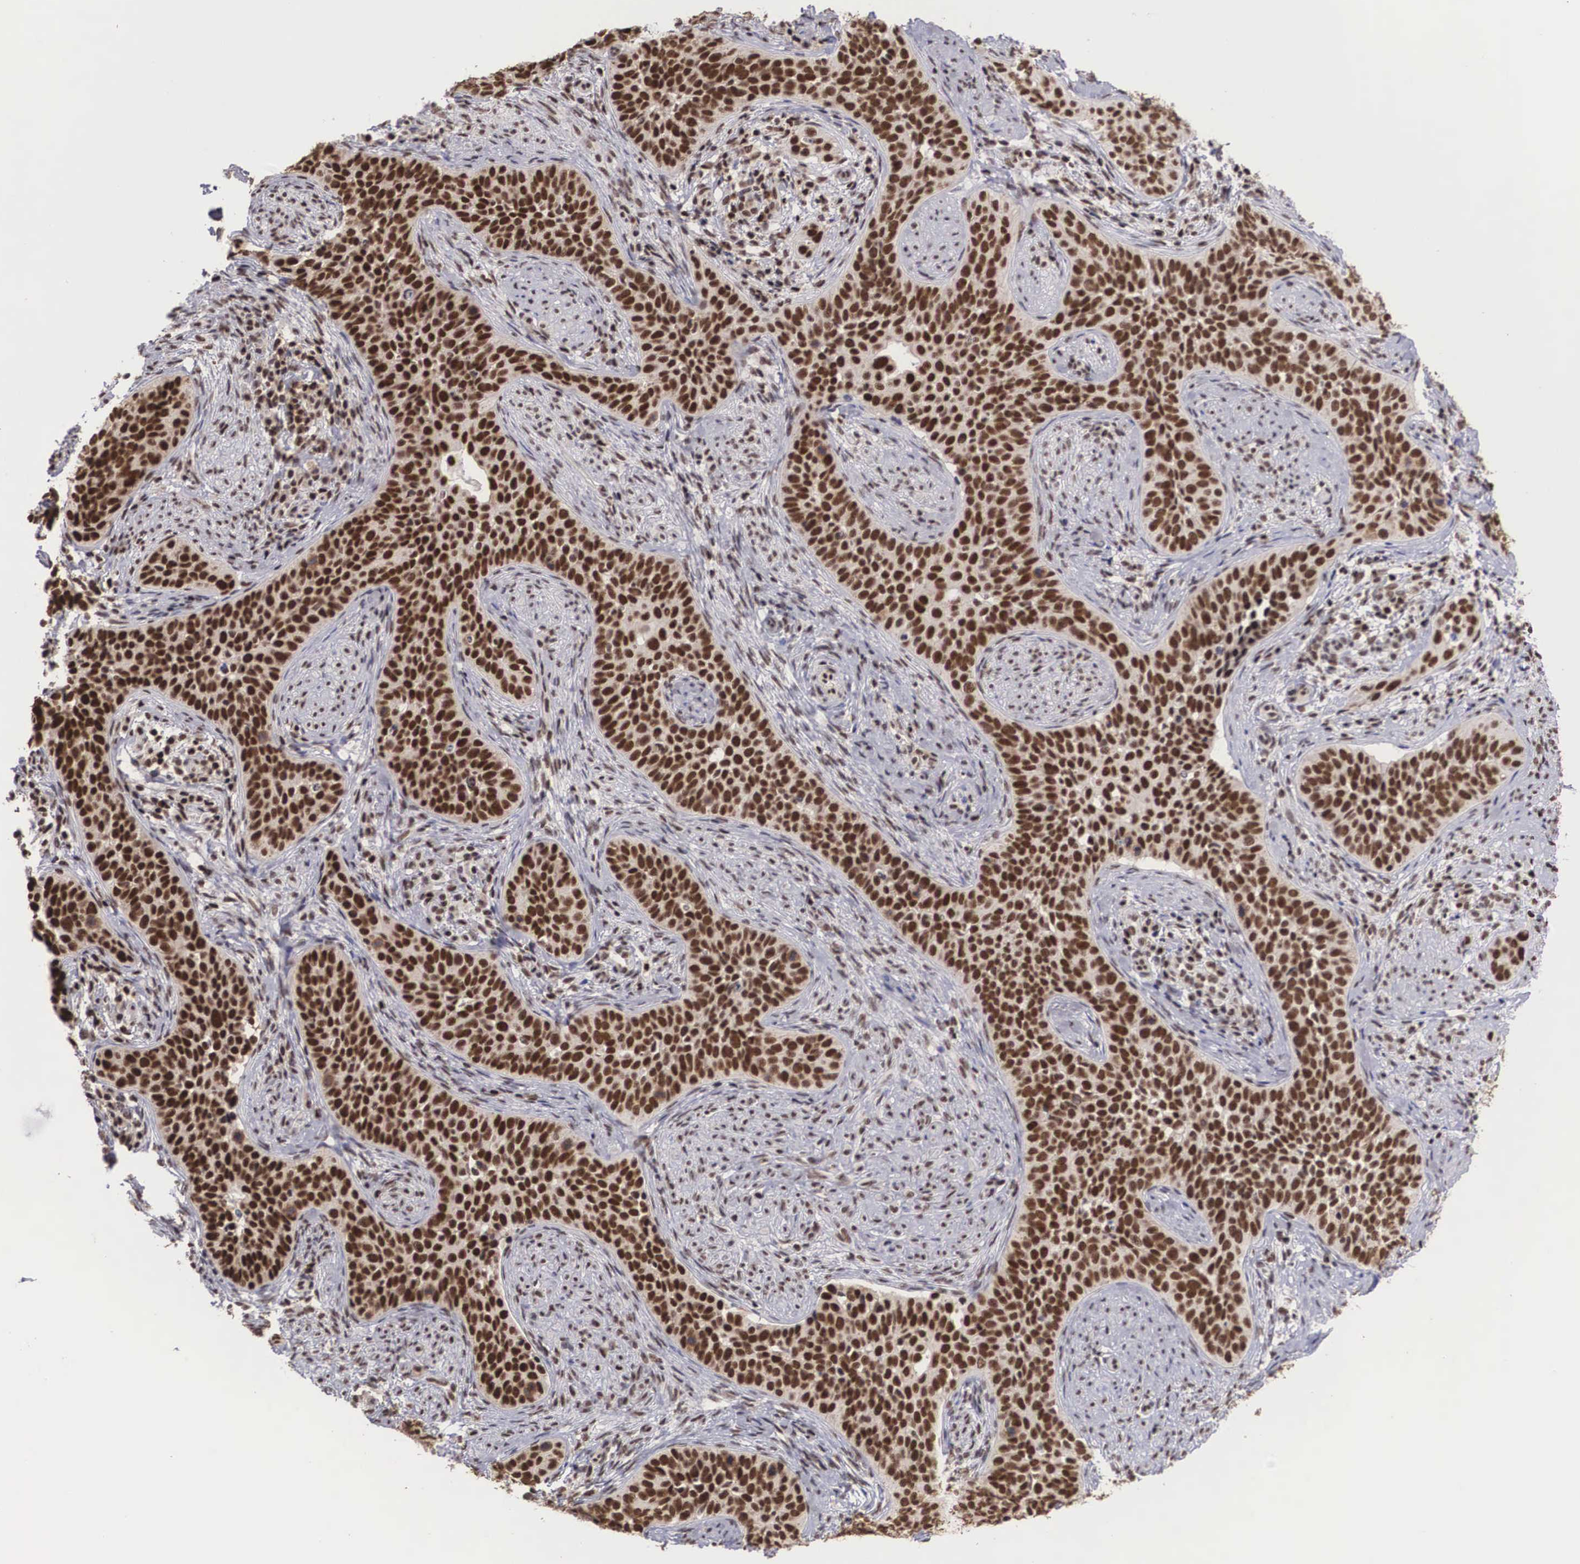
{"staining": {"intensity": "strong", "quantity": ">75%", "location": "nuclear"}, "tissue": "cervical cancer", "cell_type": "Tumor cells", "image_type": "cancer", "snomed": [{"axis": "morphology", "description": "Squamous cell carcinoma, NOS"}, {"axis": "topography", "description": "Cervix"}], "caption": "Cervical cancer was stained to show a protein in brown. There is high levels of strong nuclear positivity in approximately >75% of tumor cells.", "gene": "HTATSF1", "patient": {"sex": "female", "age": 31}}